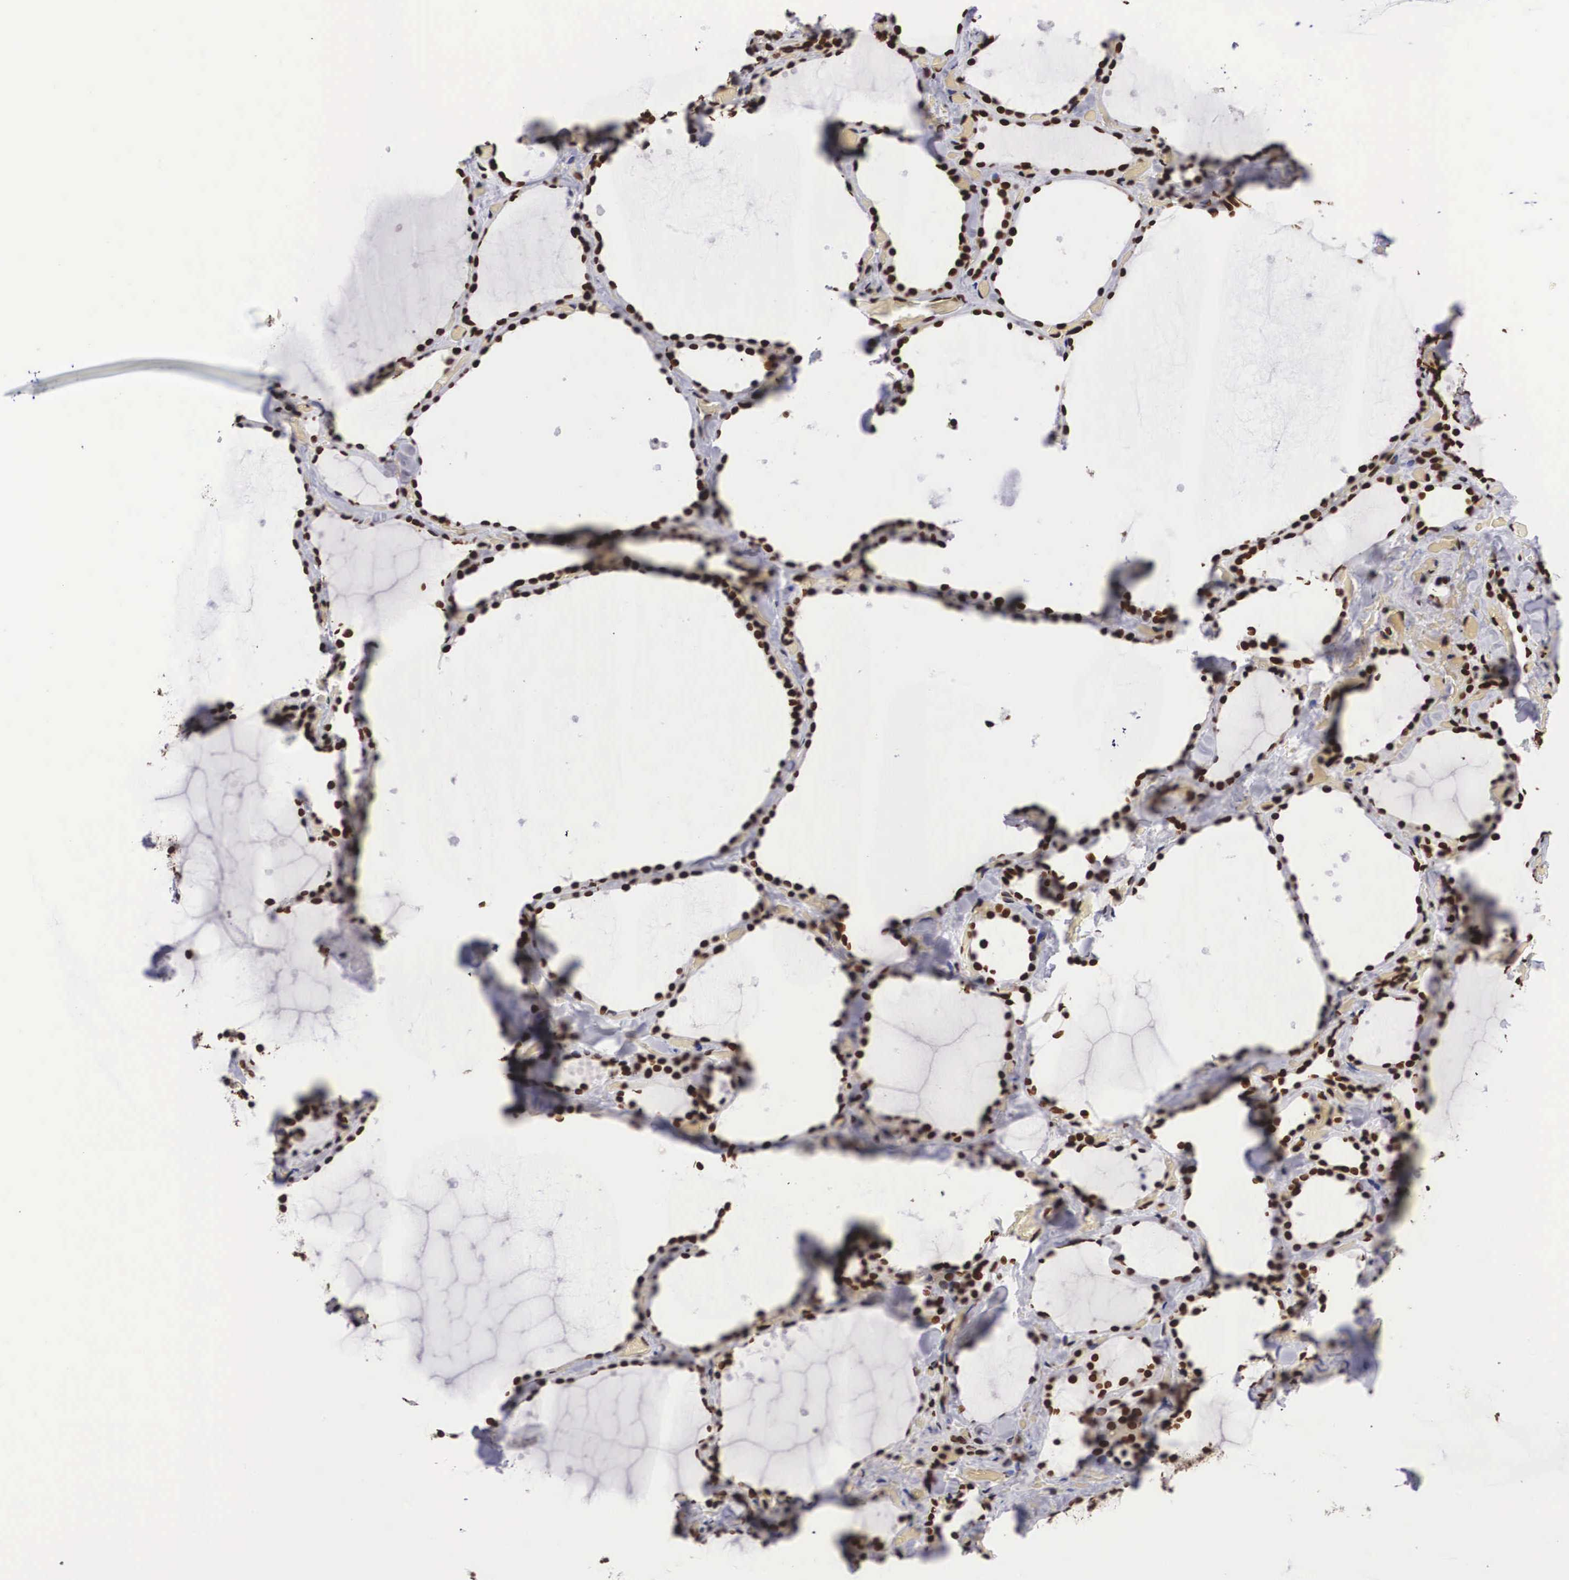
{"staining": {"intensity": "strong", "quantity": ">75%", "location": "nuclear"}, "tissue": "thyroid gland", "cell_type": "Glandular cells", "image_type": "normal", "snomed": [{"axis": "morphology", "description": "Normal tissue, NOS"}, {"axis": "topography", "description": "Thyroid gland"}], "caption": "Approximately >75% of glandular cells in unremarkable thyroid gland demonstrate strong nuclear protein expression as visualized by brown immunohistochemical staining.", "gene": "MECP2", "patient": {"sex": "male", "age": 34}}